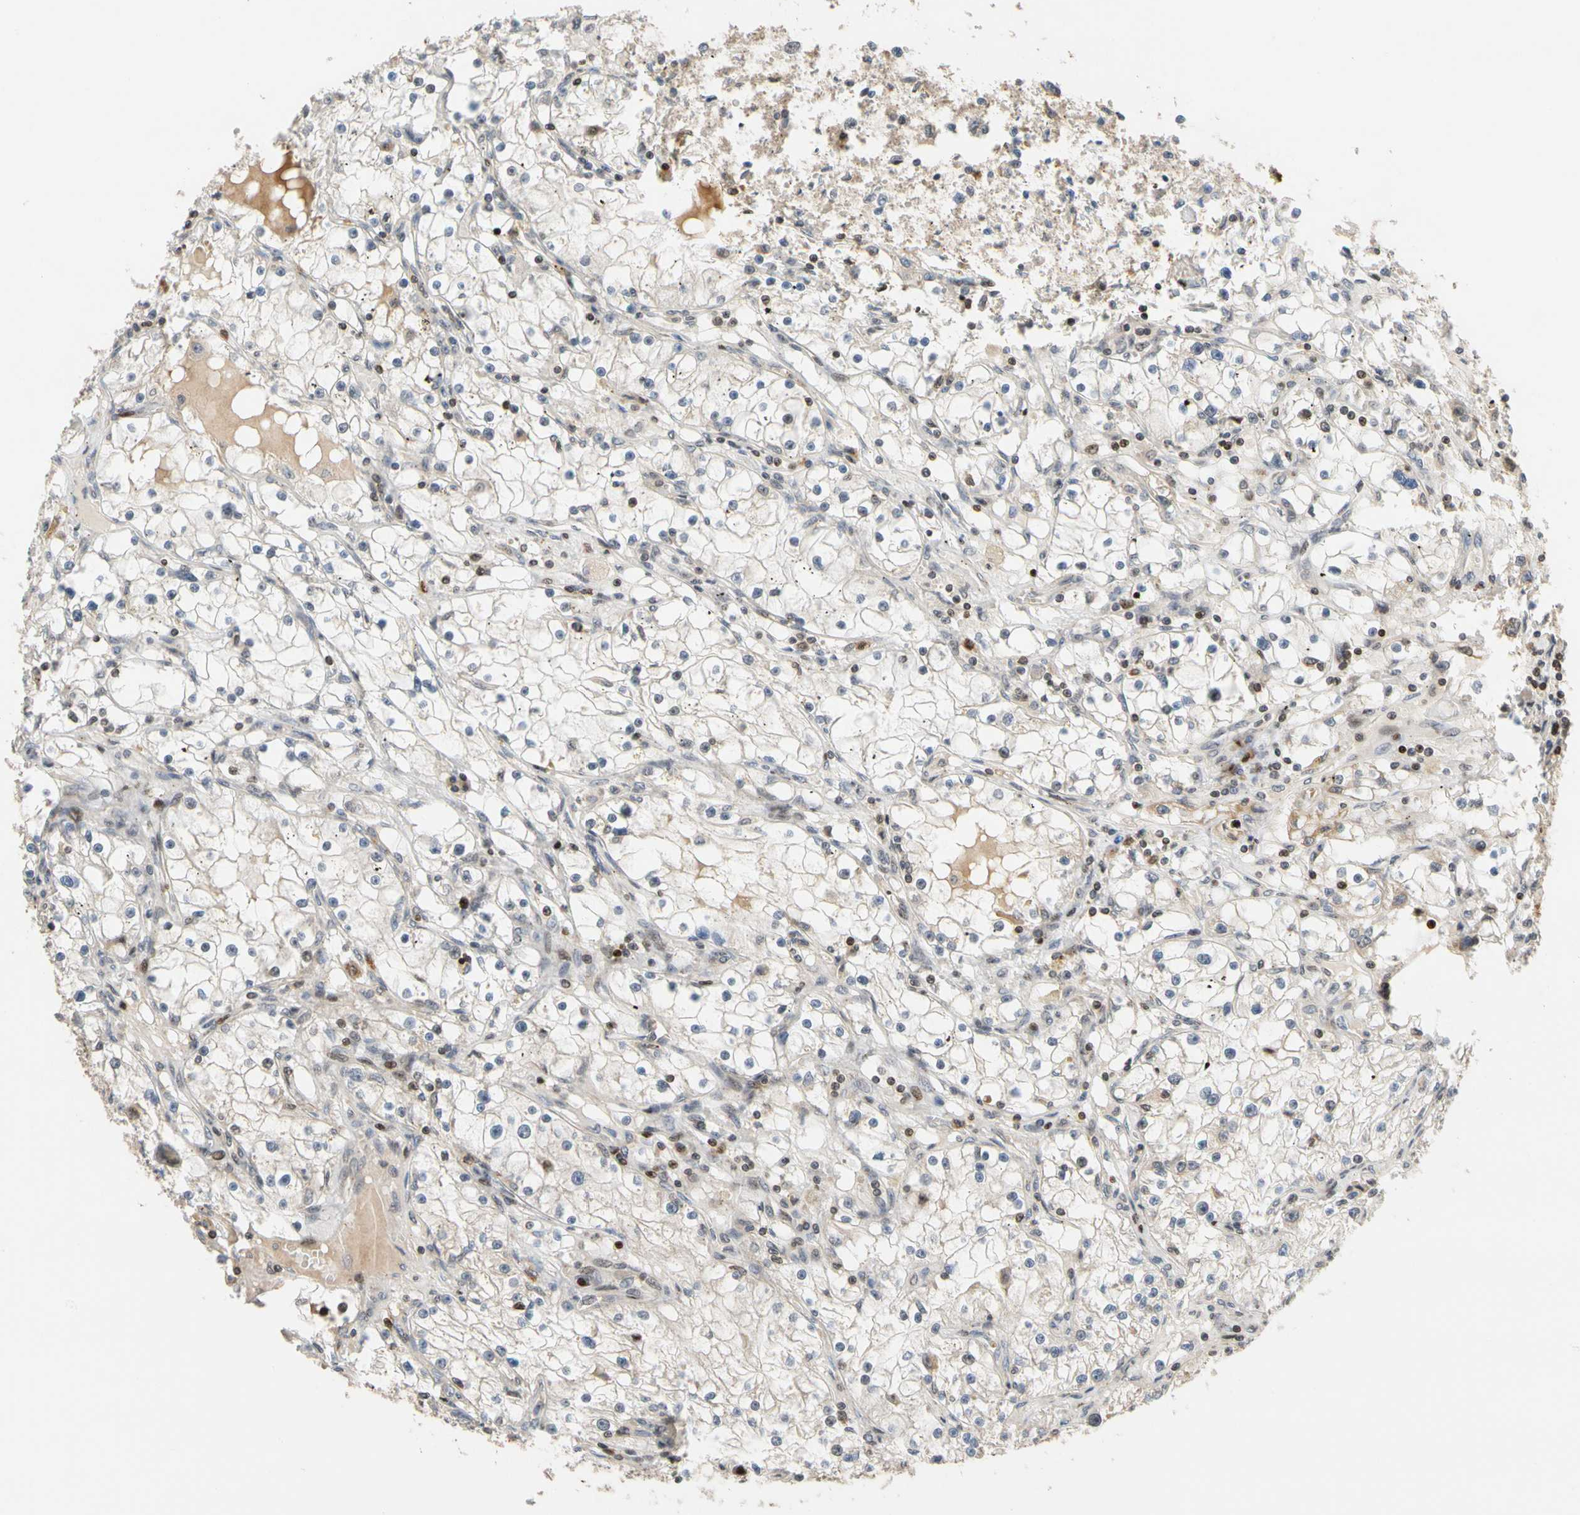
{"staining": {"intensity": "moderate", "quantity": "<25%", "location": "nuclear"}, "tissue": "renal cancer", "cell_type": "Tumor cells", "image_type": "cancer", "snomed": [{"axis": "morphology", "description": "Adenocarcinoma, NOS"}, {"axis": "topography", "description": "Kidney"}], "caption": "Moderate nuclear protein positivity is present in about <25% of tumor cells in renal cancer. Using DAB (3,3'-diaminobenzidine) (brown) and hematoxylin (blue) stains, captured at high magnification using brightfield microscopy.", "gene": "IP6K2", "patient": {"sex": "male", "age": 56}}